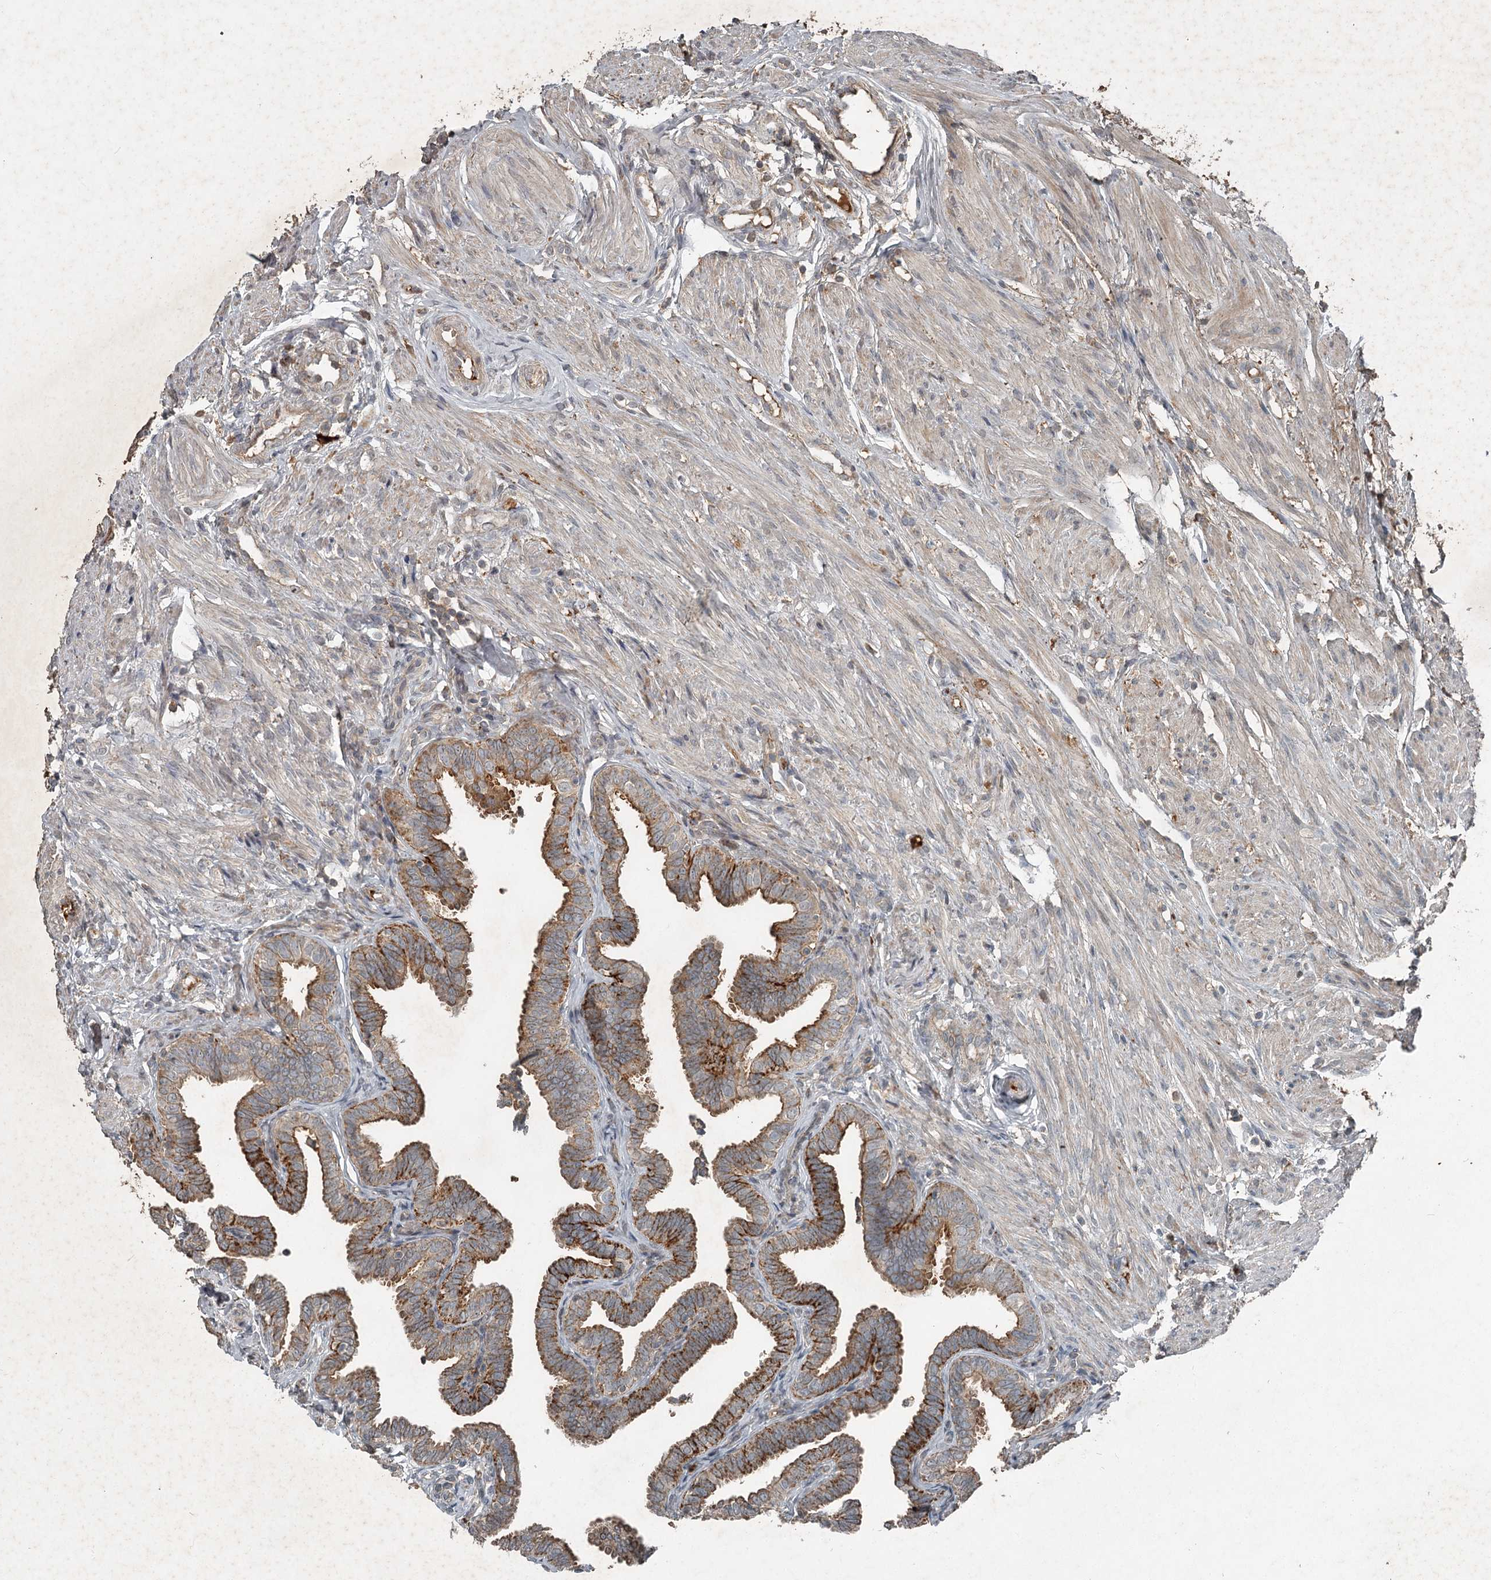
{"staining": {"intensity": "moderate", "quantity": "25%-75%", "location": "cytoplasmic/membranous"}, "tissue": "fallopian tube", "cell_type": "Glandular cells", "image_type": "normal", "snomed": [{"axis": "morphology", "description": "Normal tissue, NOS"}, {"axis": "topography", "description": "Fallopian tube"}], "caption": "DAB immunohistochemical staining of normal human fallopian tube displays moderate cytoplasmic/membranous protein staining in approximately 25%-75% of glandular cells. (DAB (3,3'-diaminobenzidine) IHC, brown staining for protein, blue staining for nuclei).", "gene": "SLC39A8", "patient": {"sex": "female", "age": 39}}